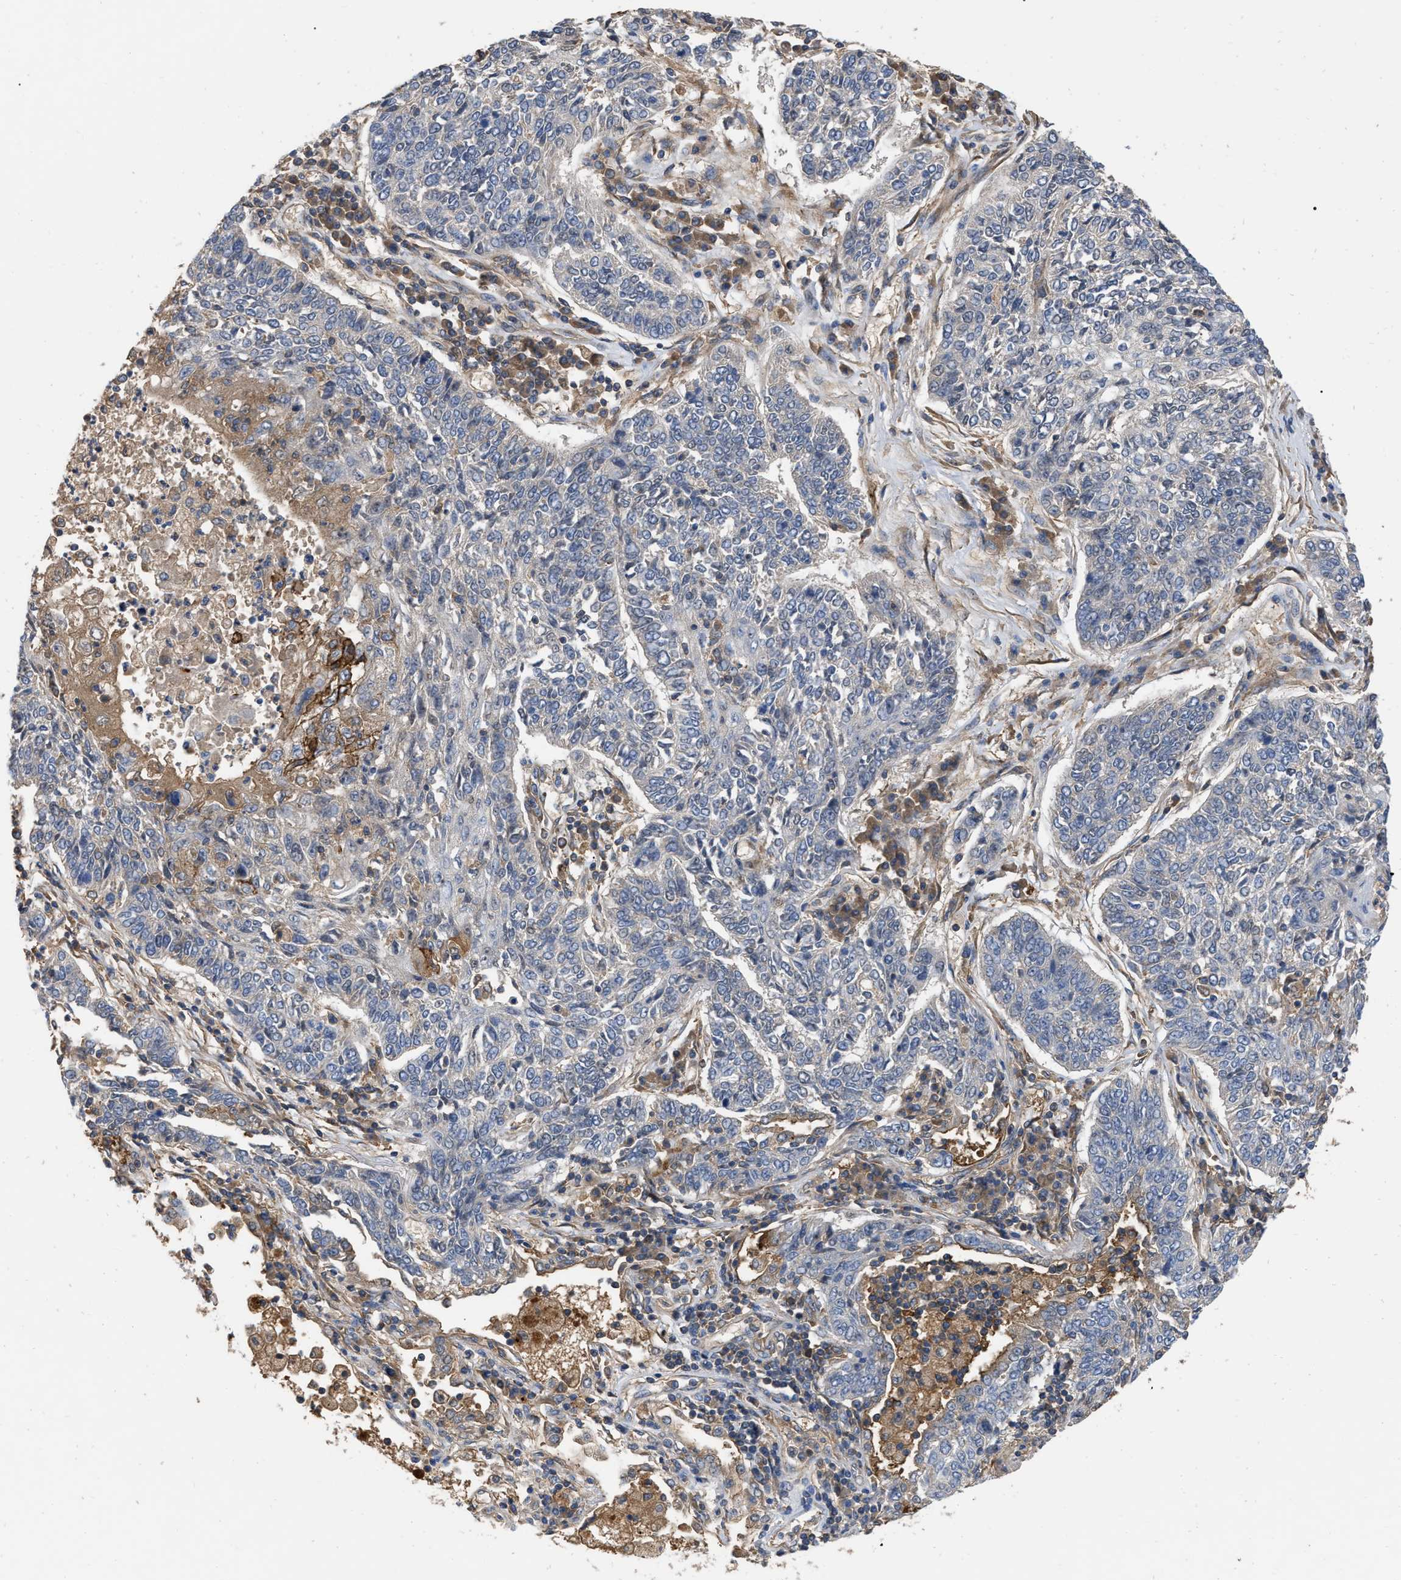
{"staining": {"intensity": "negative", "quantity": "none", "location": "none"}, "tissue": "lung cancer", "cell_type": "Tumor cells", "image_type": "cancer", "snomed": [{"axis": "morphology", "description": "Normal tissue, NOS"}, {"axis": "morphology", "description": "Squamous cell carcinoma, NOS"}, {"axis": "topography", "description": "Cartilage tissue"}, {"axis": "topography", "description": "Bronchus"}, {"axis": "topography", "description": "Lung"}], "caption": "DAB (3,3'-diaminobenzidine) immunohistochemical staining of human squamous cell carcinoma (lung) displays no significant staining in tumor cells. The staining is performed using DAB (3,3'-diaminobenzidine) brown chromogen with nuclei counter-stained in using hematoxylin.", "gene": "RABEP1", "patient": {"sex": "female", "age": 49}}